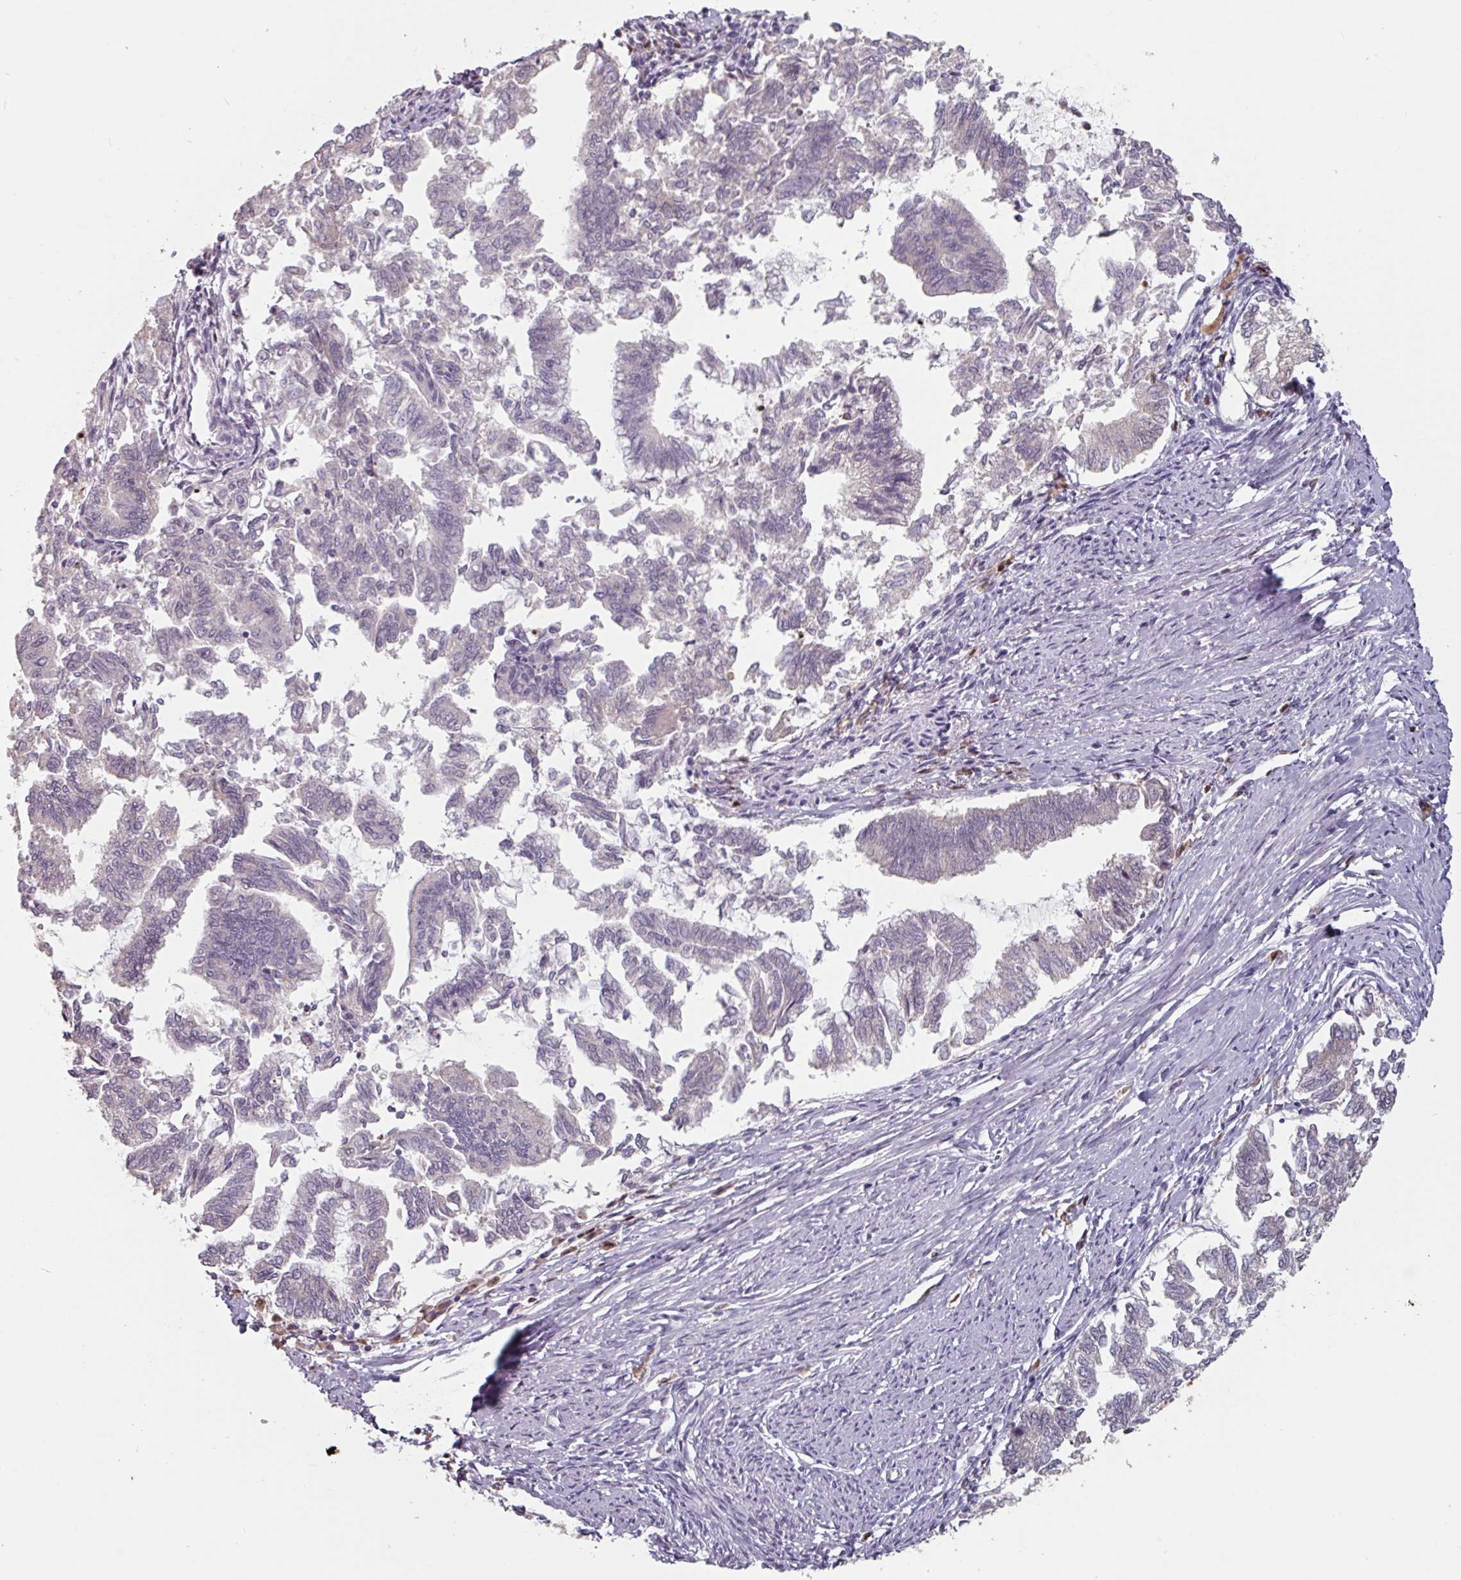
{"staining": {"intensity": "negative", "quantity": "none", "location": "none"}, "tissue": "endometrial cancer", "cell_type": "Tumor cells", "image_type": "cancer", "snomed": [{"axis": "morphology", "description": "Adenocarcinoma, NOS"}, {"axis": "topography", "description": "Endometrium"}], "caption": "Protein analysis of adenocarcinoma (endometrial) exhibits no significant staining in tumor cells.", "gene": "ZBTB6", "patient": {"sex": "female", "age": 79}}